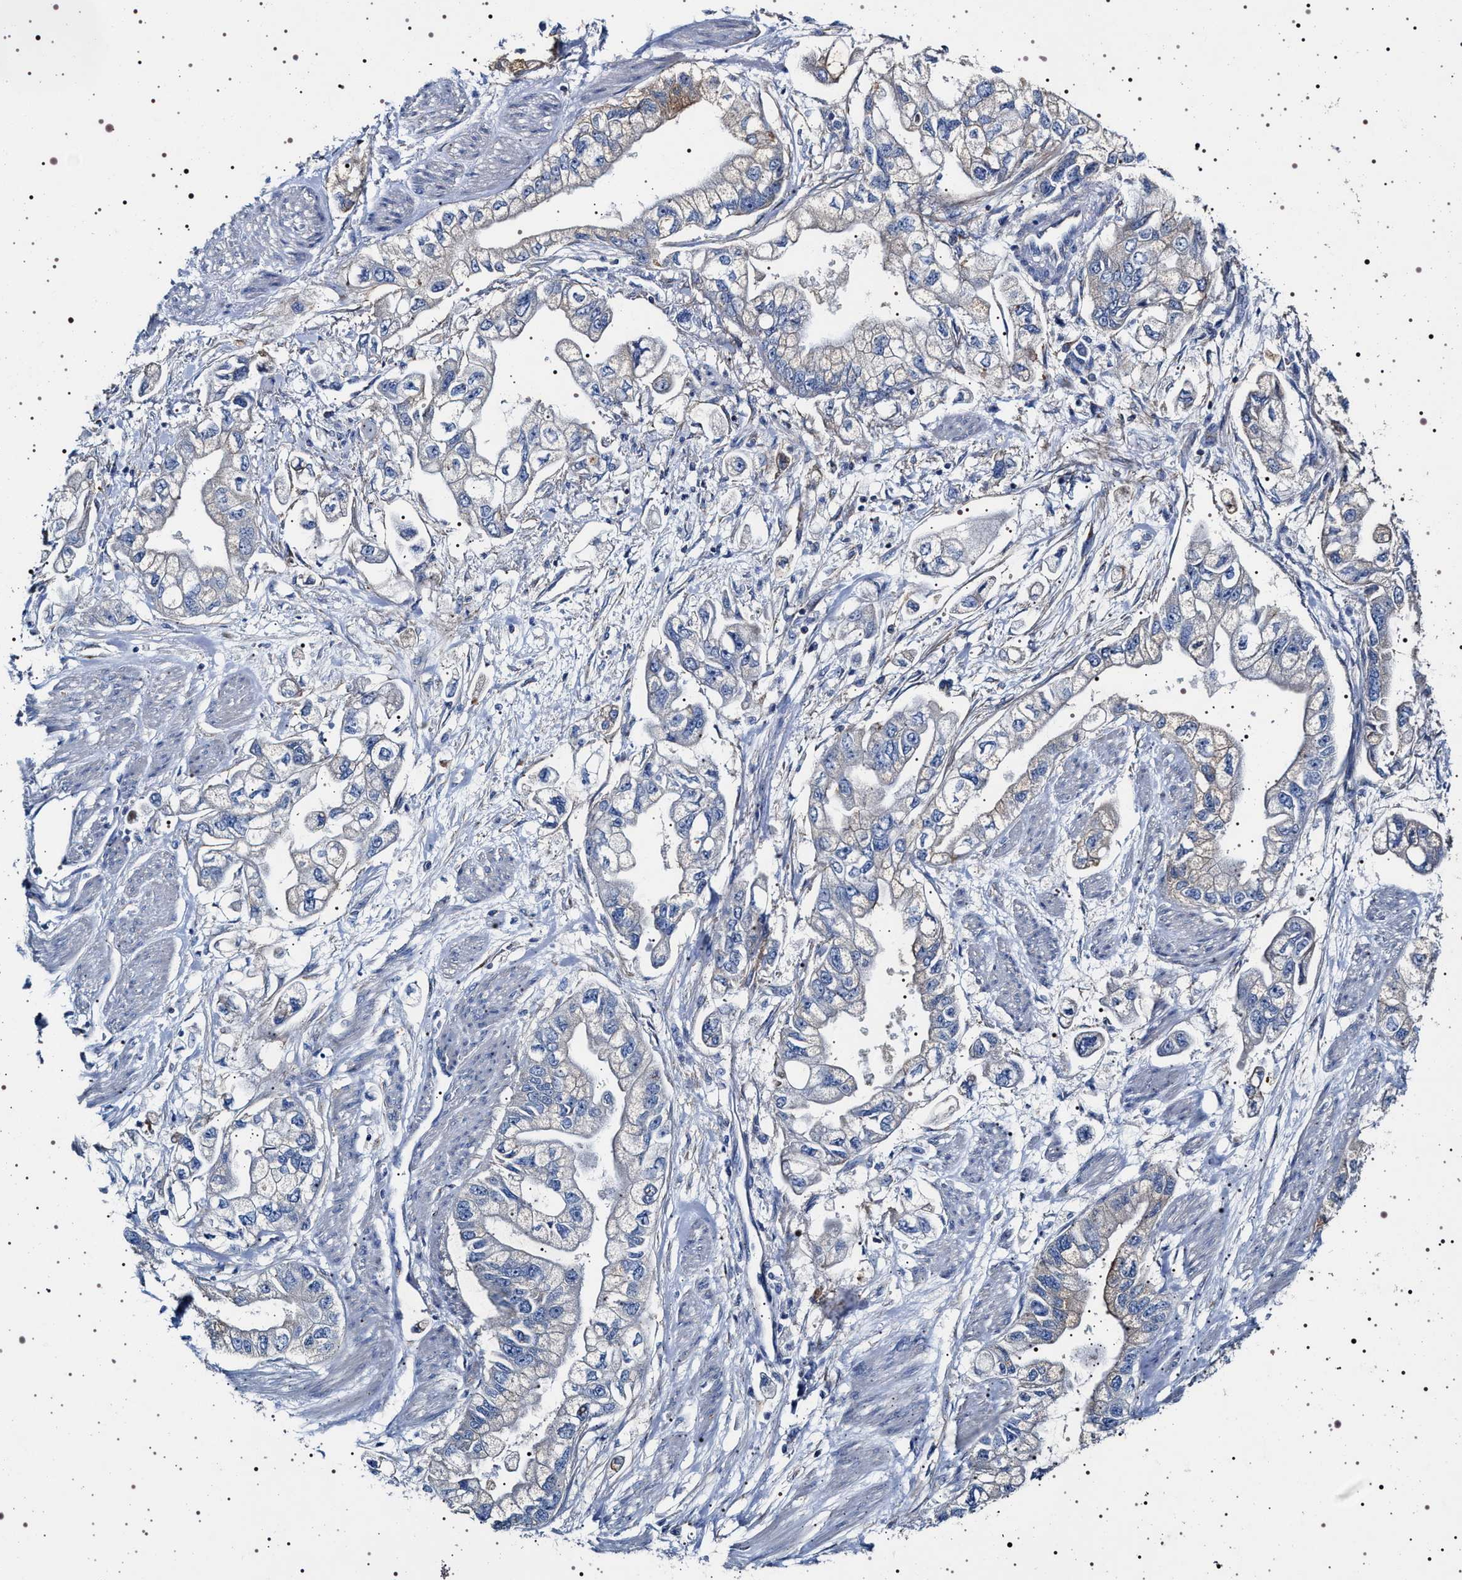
{"staining": {"intensity": "weak", "quantity": "<25%", "location": "cytoplasmic/membranous"}, "tissue": "stomach cancer", "cell_type": "Tumor cells", "image_type": "cancer", "snomed": [{"axis": "morphology", "description": "Normal tissue, NOS"}, {"axis": "morphology", "description": "Adenocarcinoma, NOS"}, {"axis": "topography", "description": "Stomach"}], "caption": "DAB immunohistochemical staining of human adenocarcinoma (stomach) exhibits no significant positivity in tumor cells.", "gene": "NAALADL2", "patient": {"sex": "male", "age": 62}}